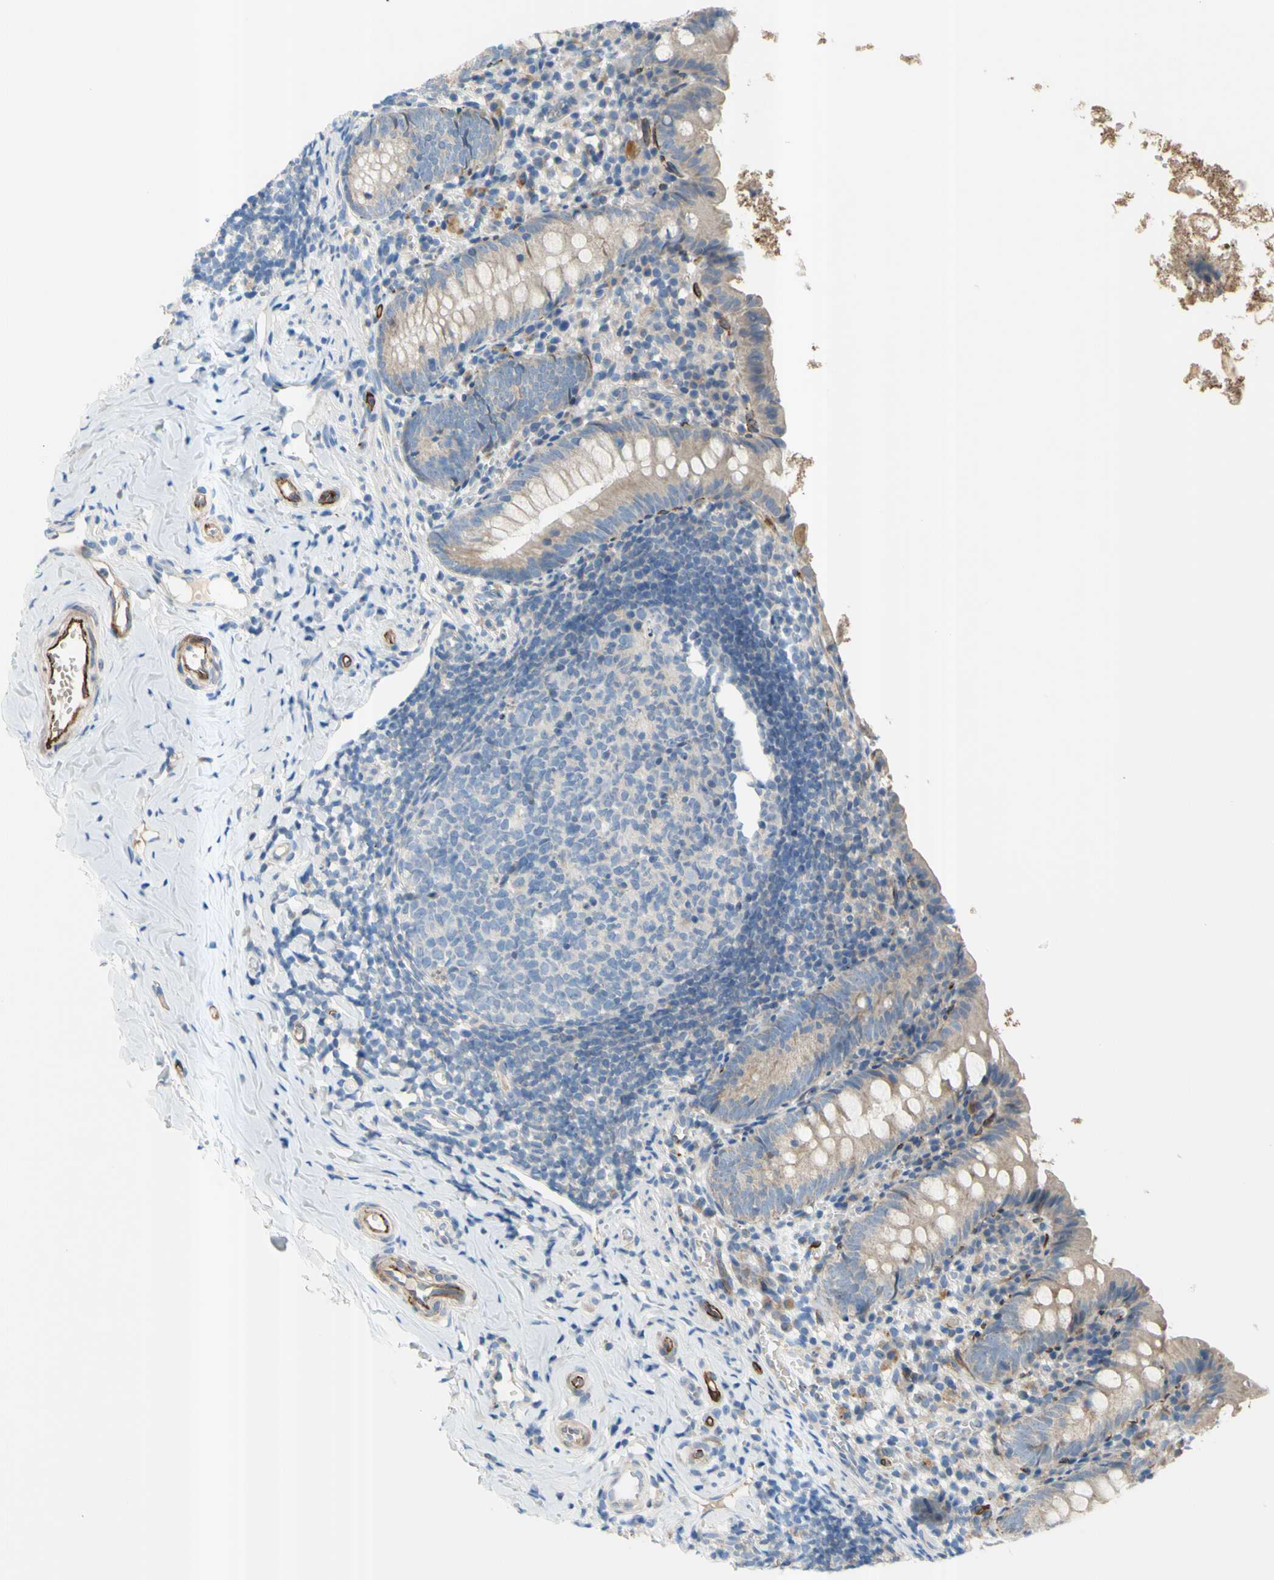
{"staining": {"intensity": "weak", "quantity": ">75%", "location": "cytoplasmic/membranous"}, "tissue": "appendix", "cell_type": "Glandular cells", "image_type": "normal", "snomed": [{"axis": "morphology", "description": "Normal tissue, NOS"}, {"axis": "topography", "description": "Appendix"}], "caption": "Glandular cells exhibit low levels of weak cytoplasmic/membranous positivity in about >75% of cells in benign human appendix. (Brightfield microscopy of DAB IHC at high magnification).", "gene": "PRRG2", "patient": {"sex": "female", "age": 10}}